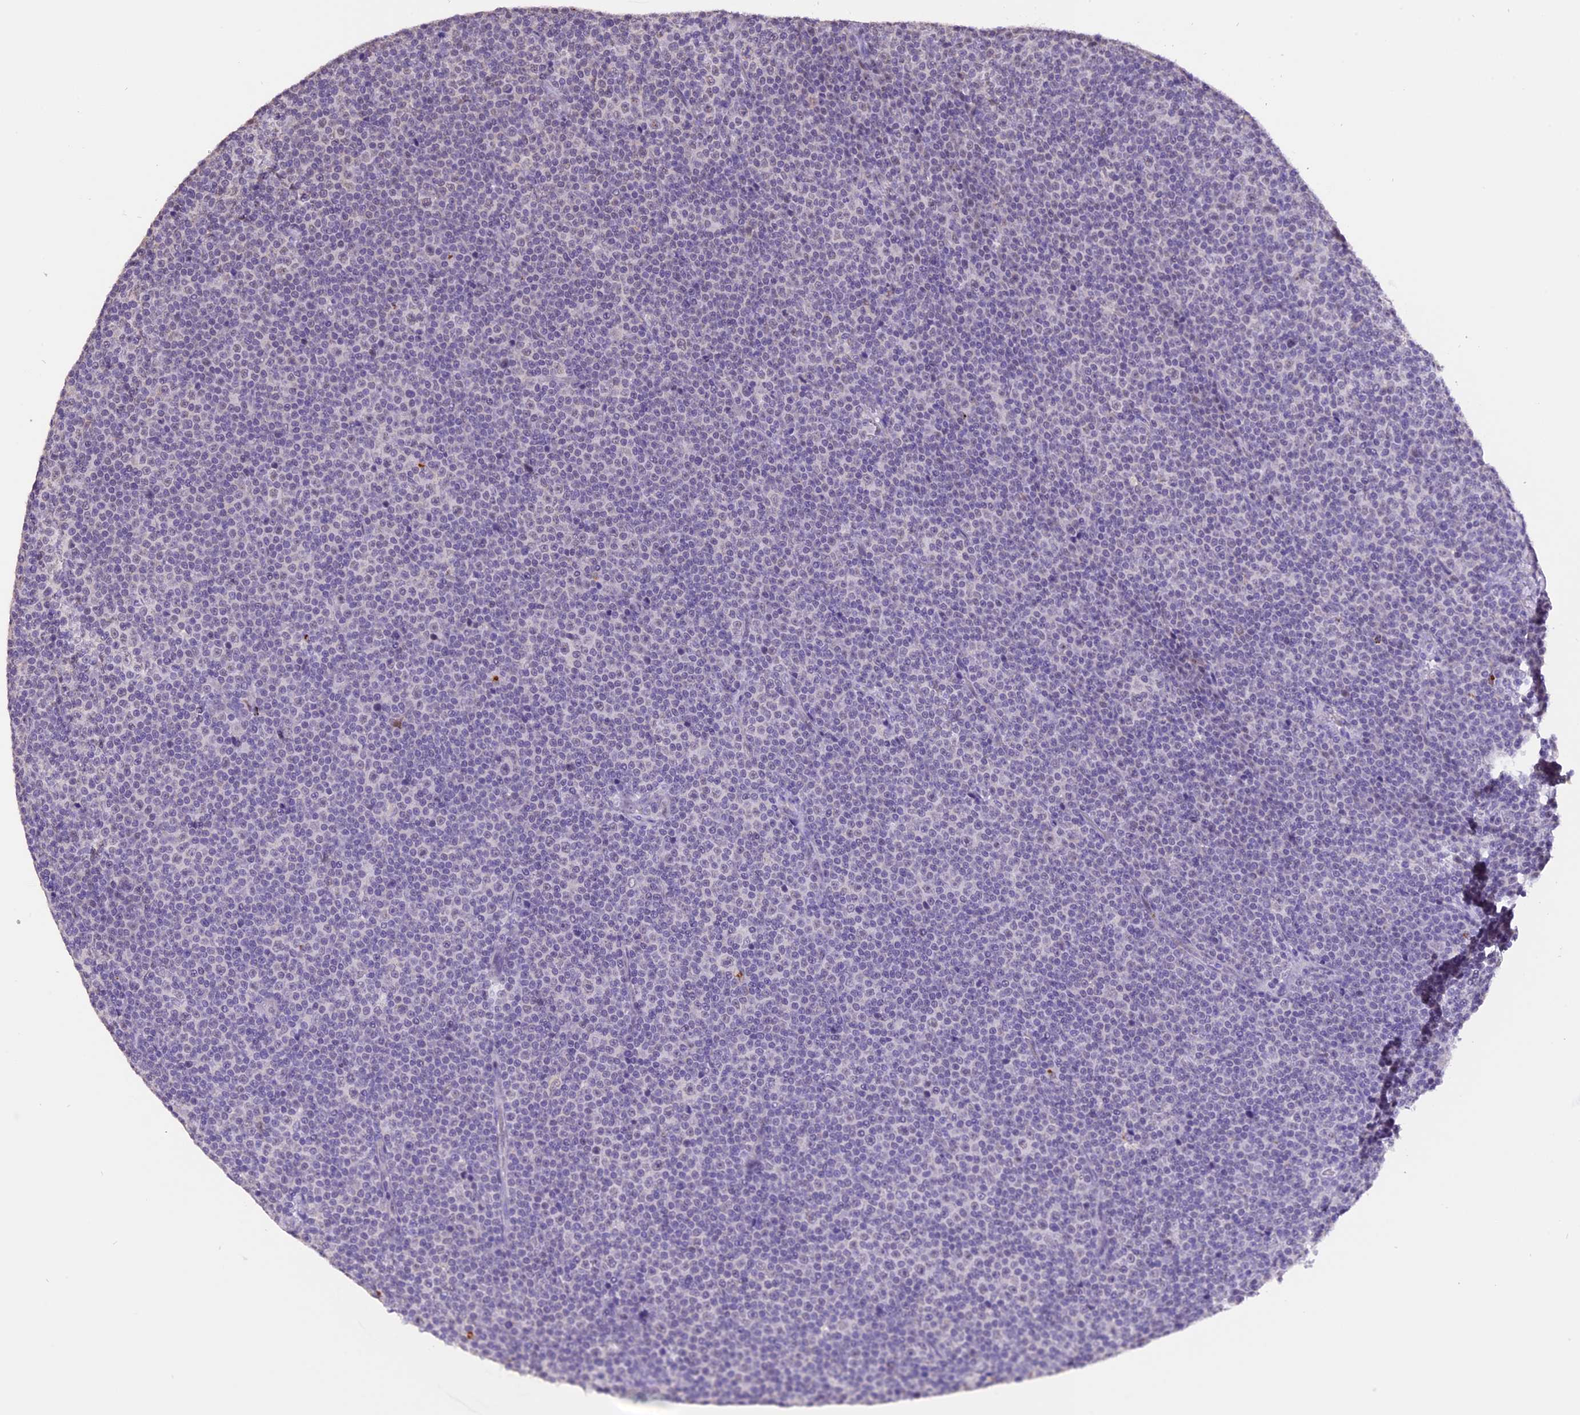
{"staining": {"intensity": "negative", "quantity": "none", "location": "none"}, "tissue": "lymphoma", "cell_type": "Tumor cells", "image_type": "cancer", "snomed": [{"axis": "morphology", "description": "Malignant lymphoma, non-Hodgkin's type, Low grade"}, {"axis": "topography", "description": "Lymph node"}], "caption": "The IHC photomicrograph has no significant staining in tumor cells of lymphoma tissue.", "gene": "AHSP", "patient": {"sex": "female", "age": 67}}